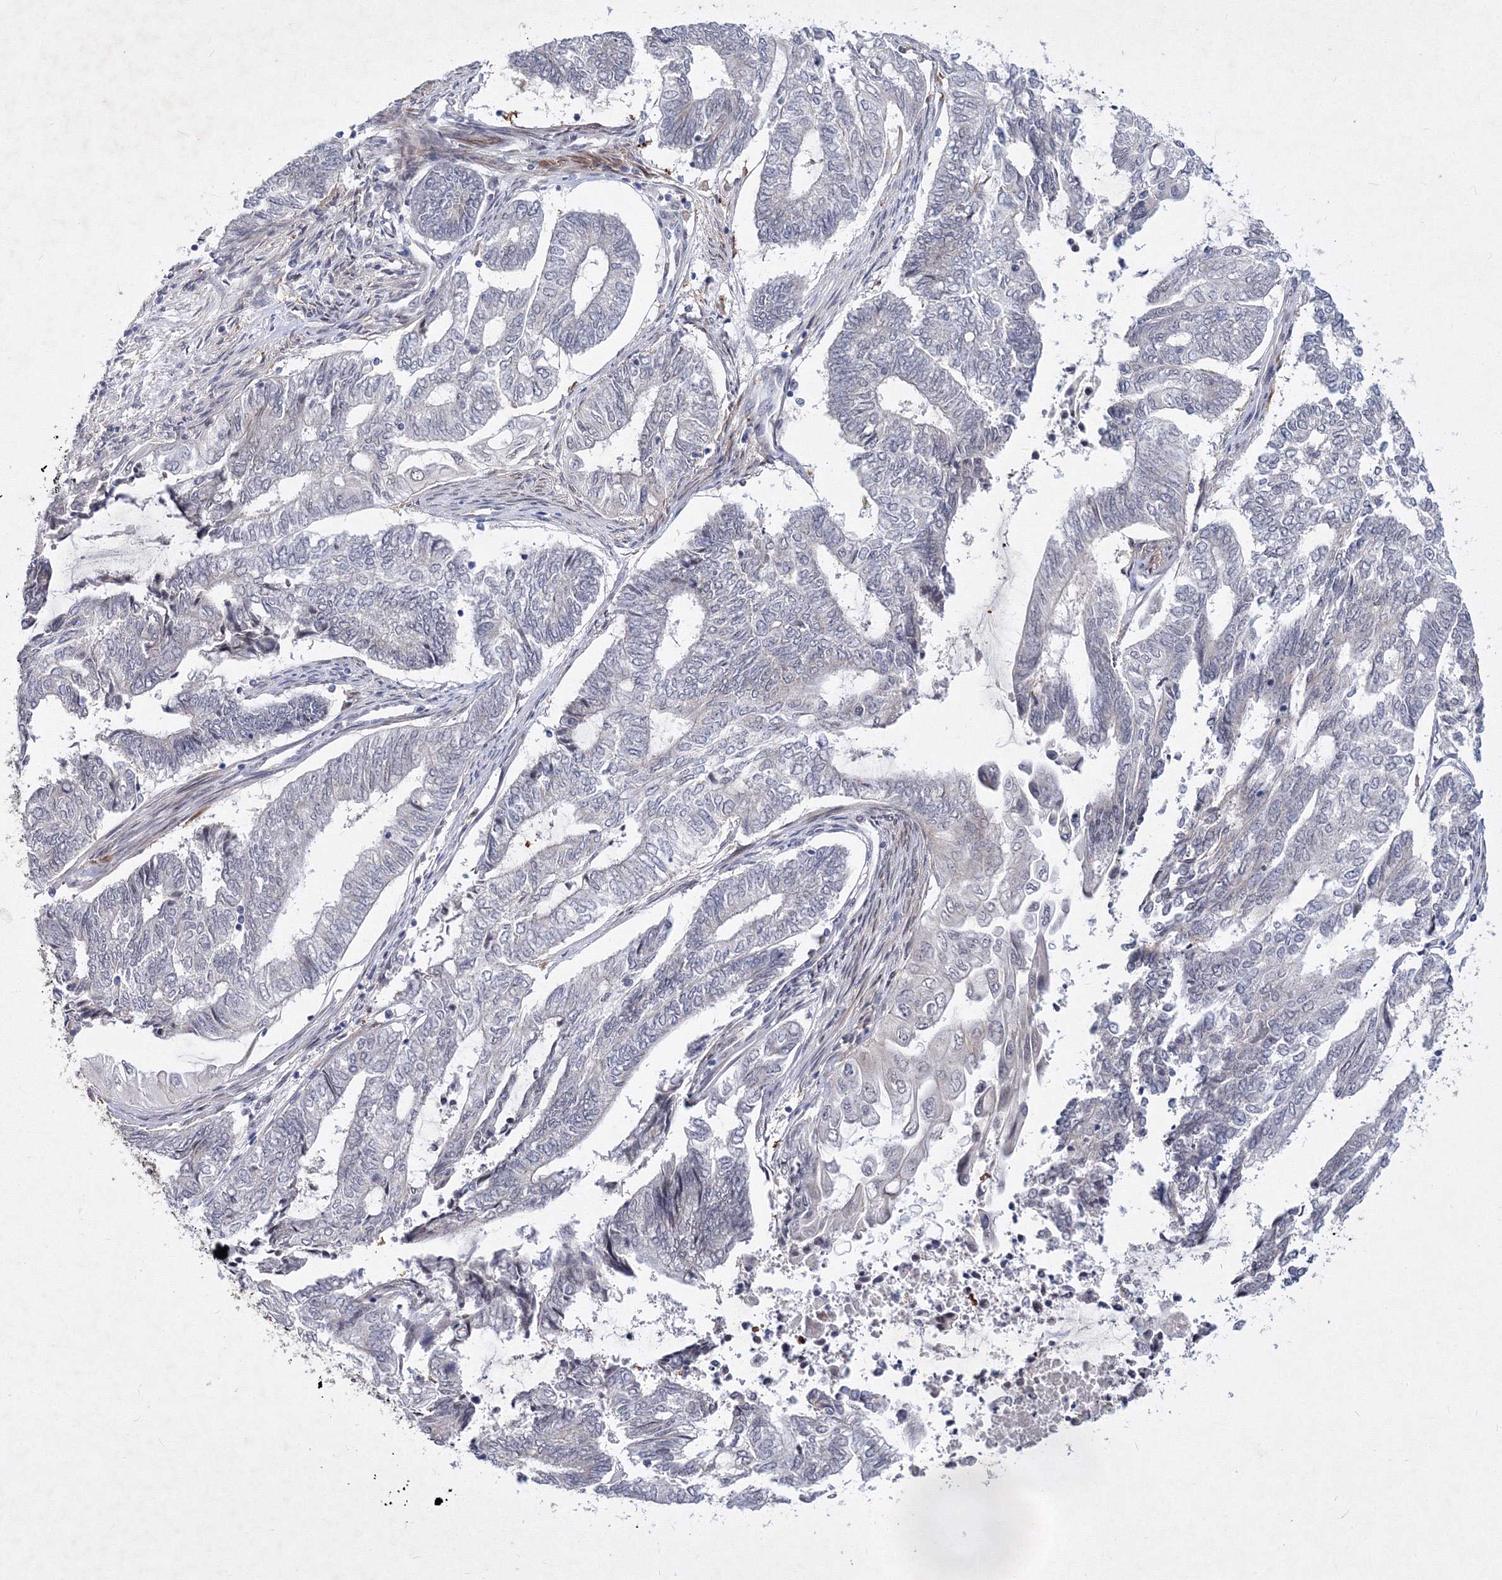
{"staining": {"intensity": "negative", "quantity": "none", "location": "none"}, "tissue": "endometrial cancer", "cell_type": "Tumor cells", "image_type": "cancer", "snomed": [{"axis": "morphology", "description": "Adenocarcinoma, NOS"}, {"axis": "topography", "description": "Uterus"}, {"axis": "topography", "description": "Endometrium"}], "caption": "This is an immunohistochemistry (IHC) photomicrograph of human adenocarcinoma (endometrial). There is no staining in tumor cells.", "gene": "C11orf52", "patient": {"sex": "female", "age": 70}}